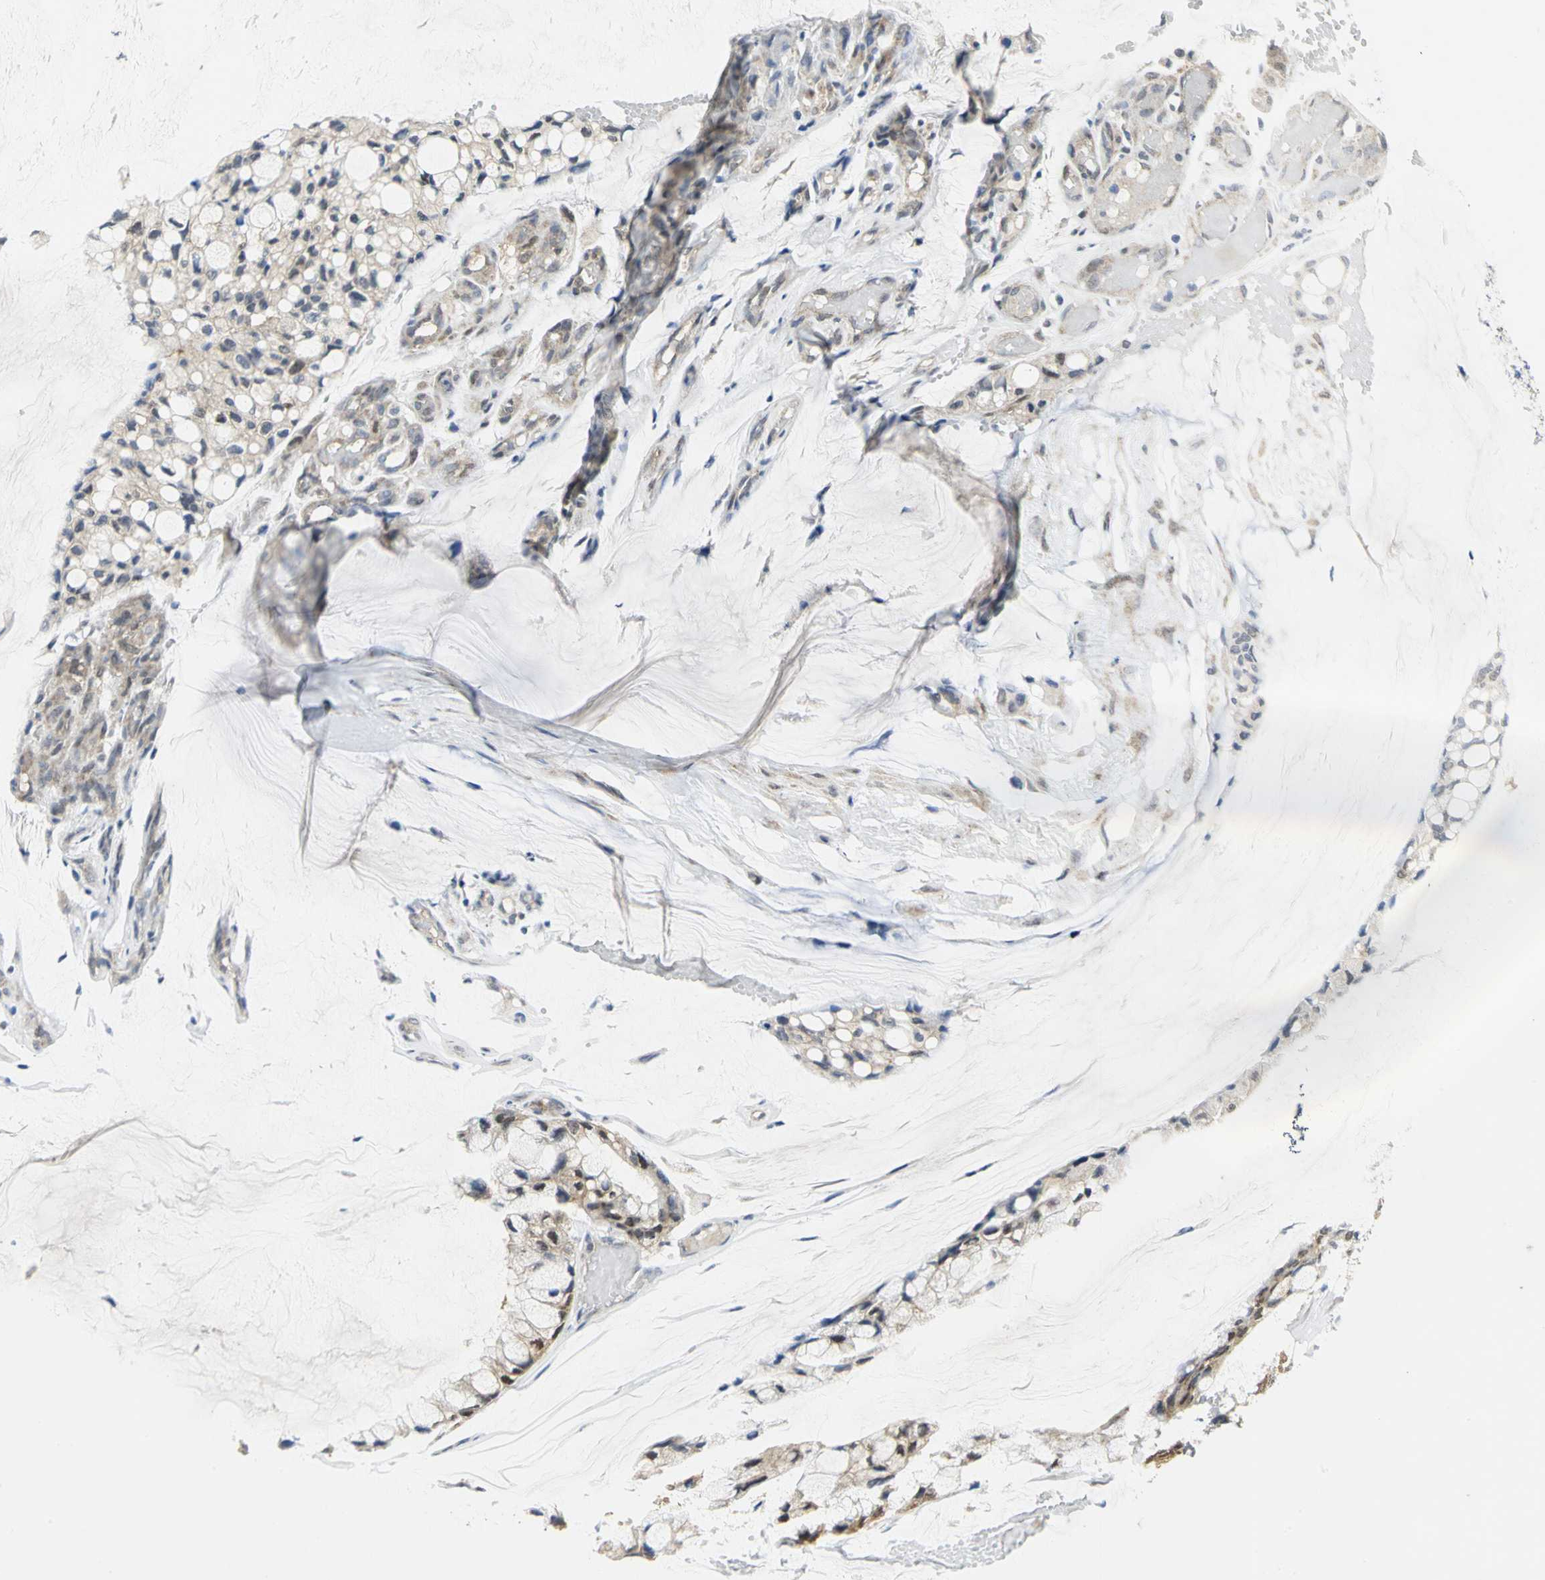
{"staining": {"intensity": "weak", "quantity": "<25%", "location": "nuclear"}, "tissue": "ovarian cancer", "cell_type": "Tumor cells", "image_type": "cancer", "snomed": [{"axis": "morphology", "description": "Cystadenocarcinoma, mucinous, NOS"}, {"axis": "topography", "description": "Ovary"}], "caption": "This is a photomicrograph of immunohistochemistry staining of ovarian mucinous cystadenocarcinoma, which shows no expression in tumor cells. (IHC, brightfield microscopy, high magnification).", "gene": "PGM3", "patient": {"sex": "female", "age": 39}}